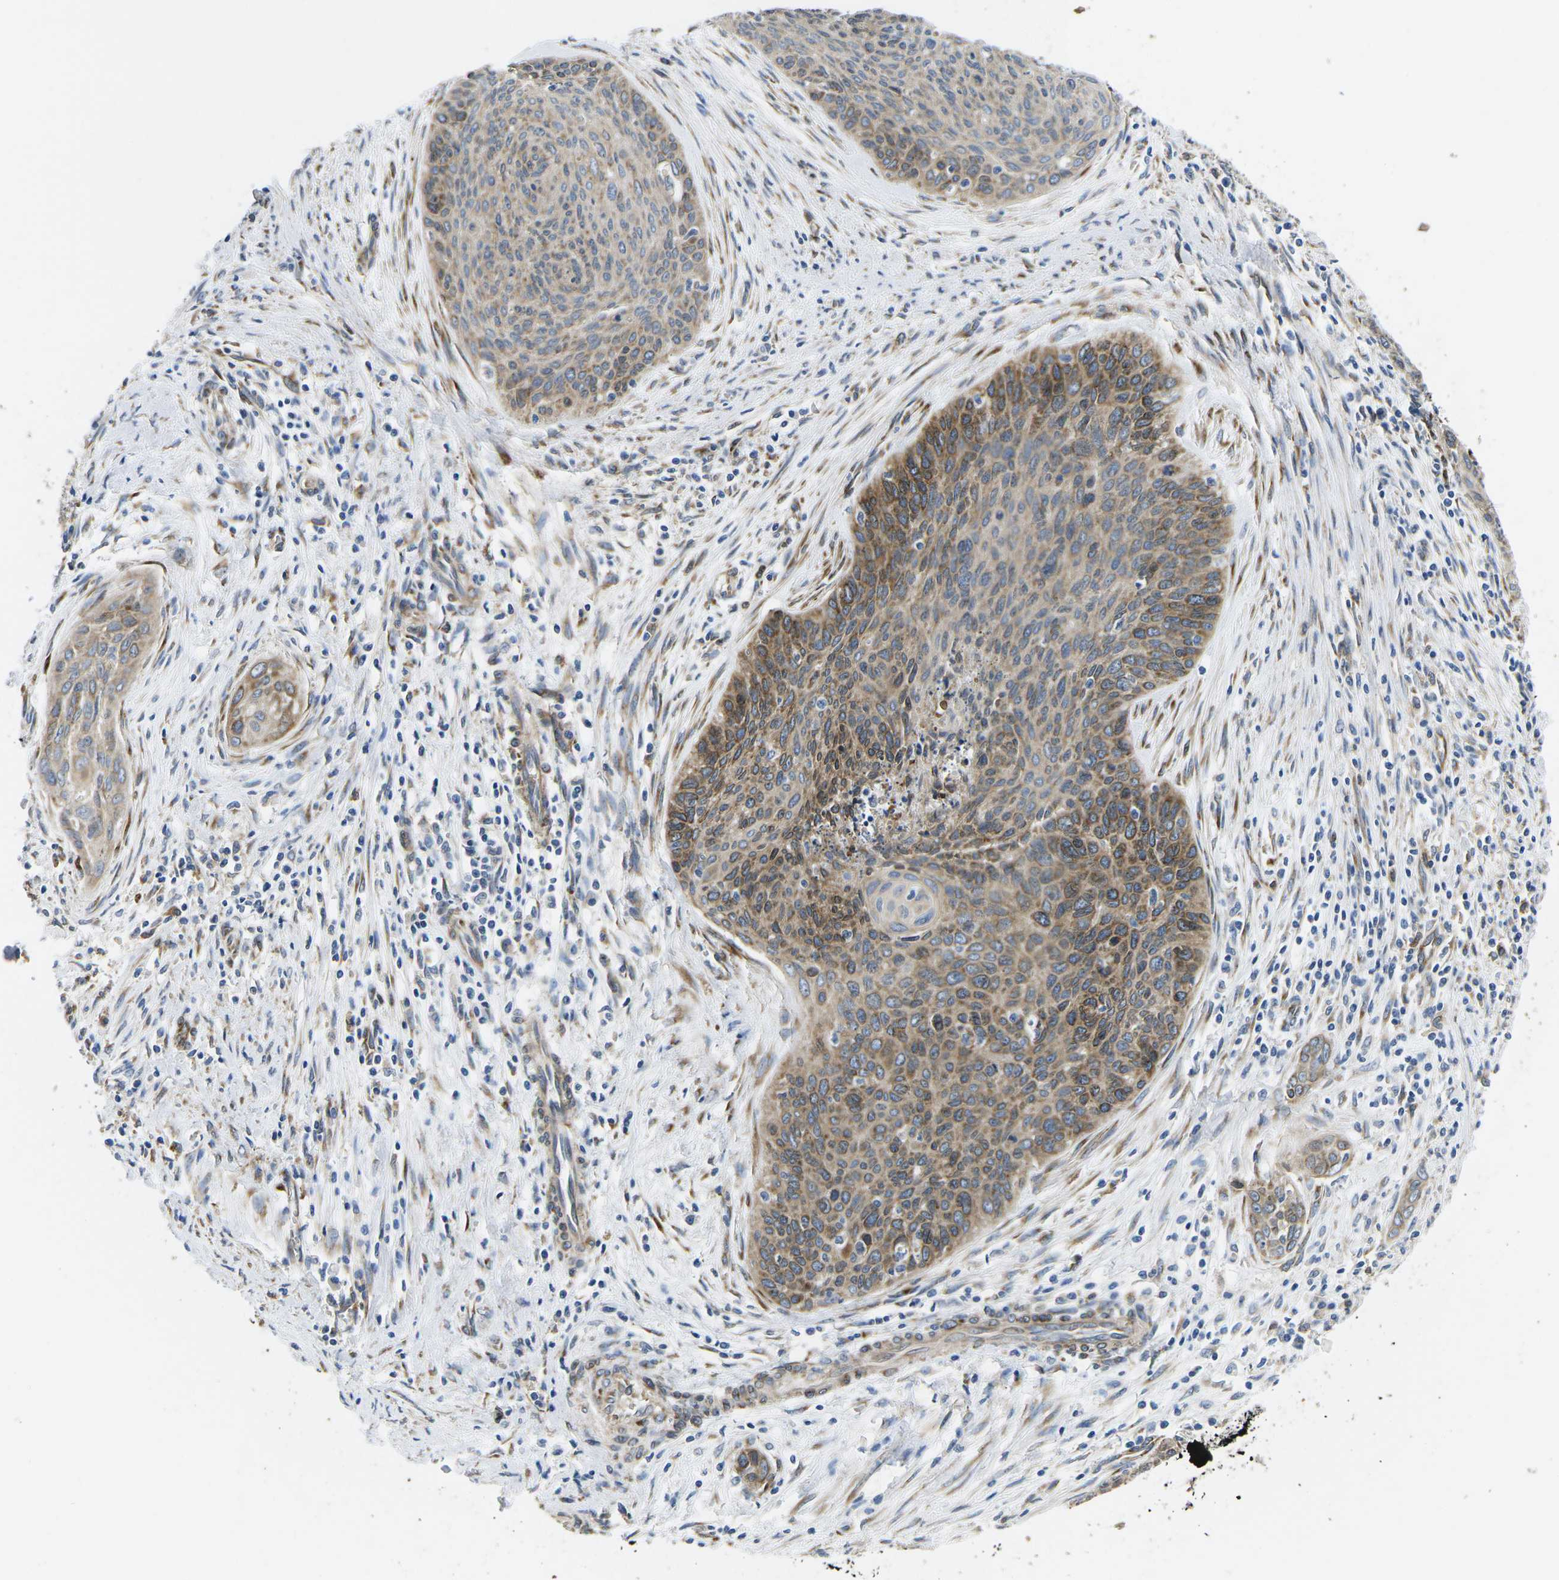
{"staining": {"intensity": "moderate", "quantity": "25%-75%", "location": "cytoplasmic/membranous"}, "tissue": "cervical cancer", "cell_type": "Tumor cells", "image_type": "cancer", "snomed": [{"axis": "morphology", "description": "Squamous cell carcinoma, NOS"}, {"axis": "topography", "description": "Cervix"}], "caption": "Immunohistochemical staining of cervical cancer shows medium levels of moderate cytoplasmic/membranous expression in about 25%-75% of tumor cells. The staining was performed using DAB (3,3'-diaminobenzidine), with brown indicating positive protein expression. Nuclei are stained blue with hematoxylin.", "gene": "PDZD8", "patient": {"sex": "female", "age": 55}}